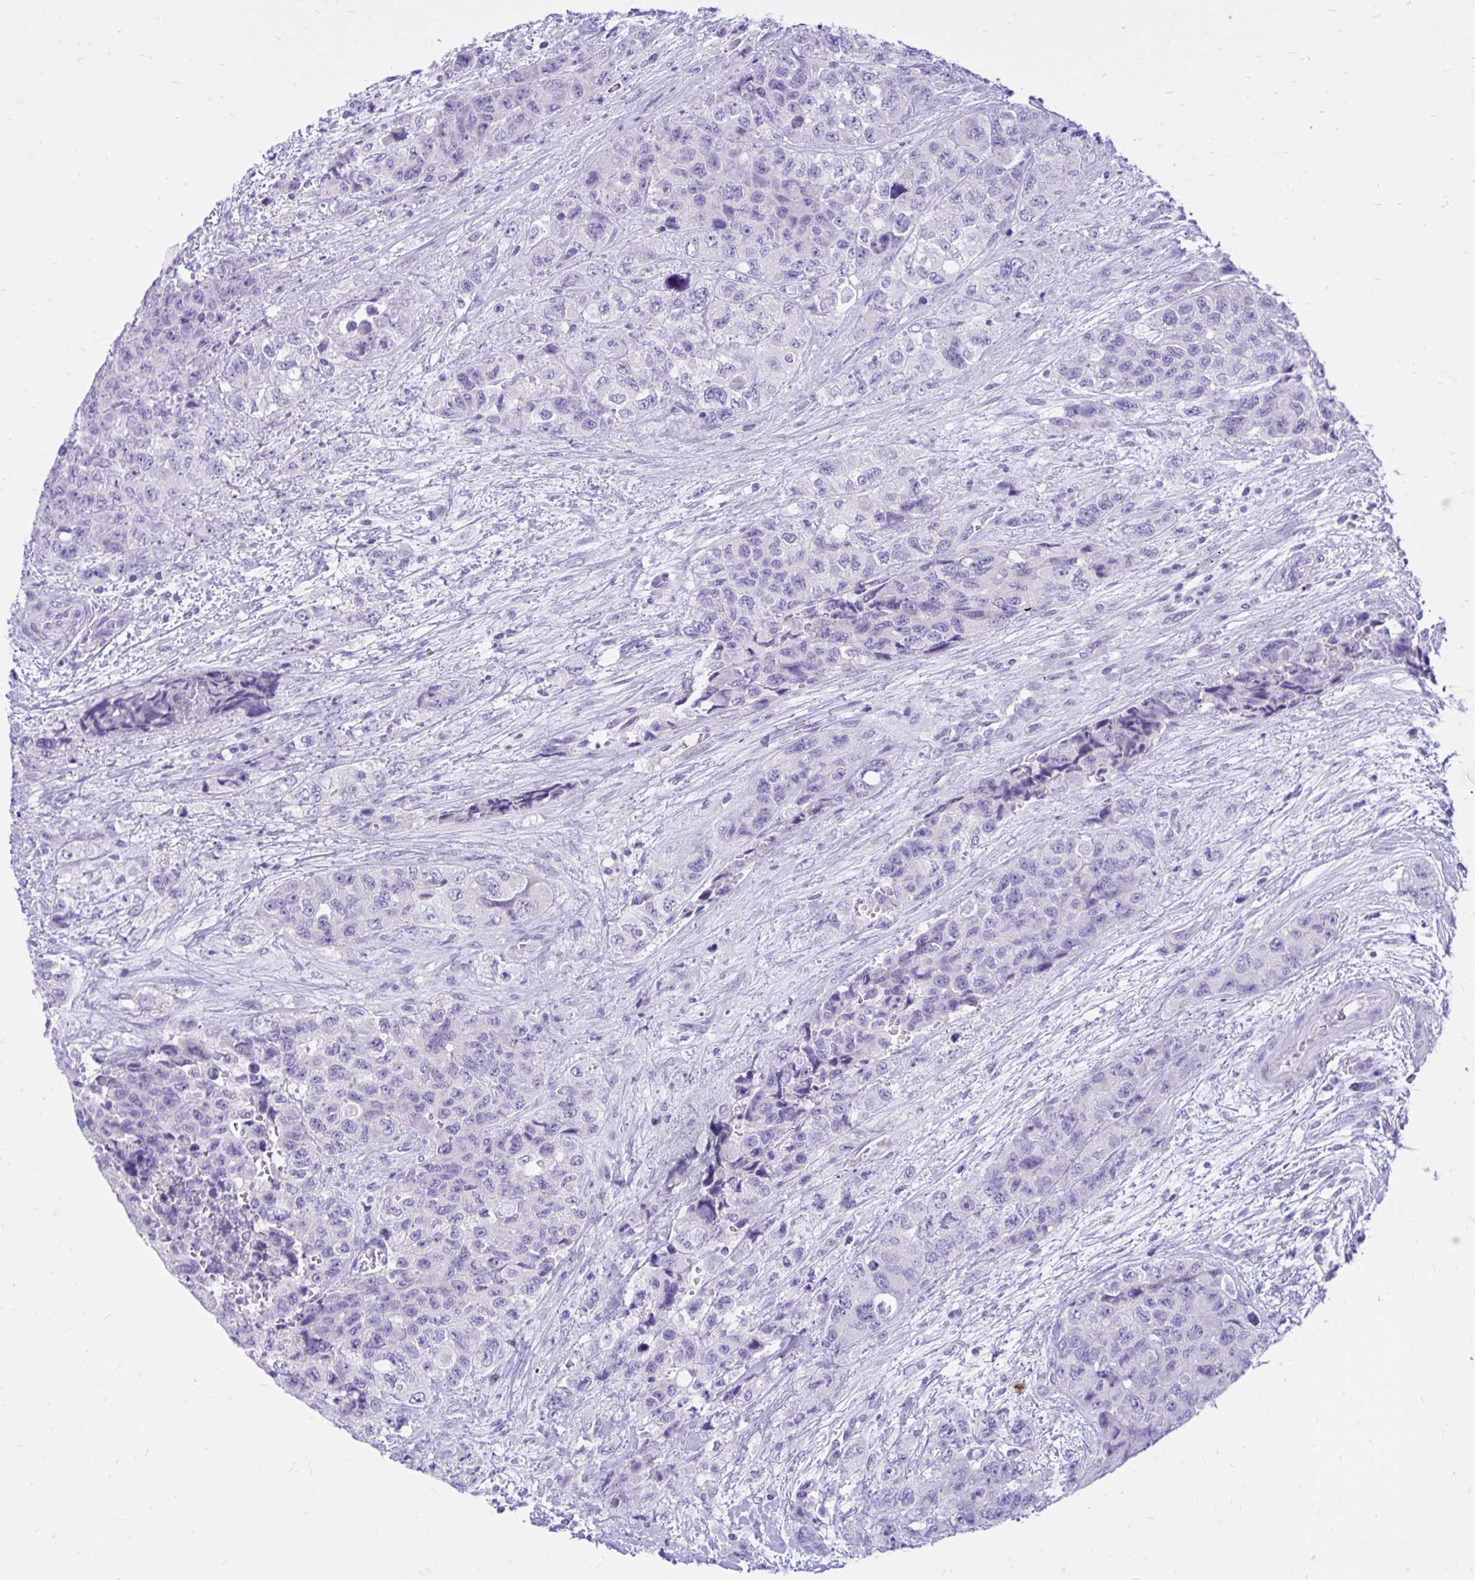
{"staining": {"intensity": "negative", "quantity": "none", "location": "none"}, "tissue": "urothelial cancer", "cell_type": "Tumor cells", "image_type": "cancer", "snomed": [{"axis": "morphology", "description": "Urothelial carcinoma, High grade"}, {"axis": "topography", "description": "Urinary bladder"}], "caption": "This is an immunohistochemistry histopathology image of urothelial carcinoma (high-grade). There is no staining in tumor cells.", "gene": "MON1A", "patient": {"sex": "female", "age": 78}}